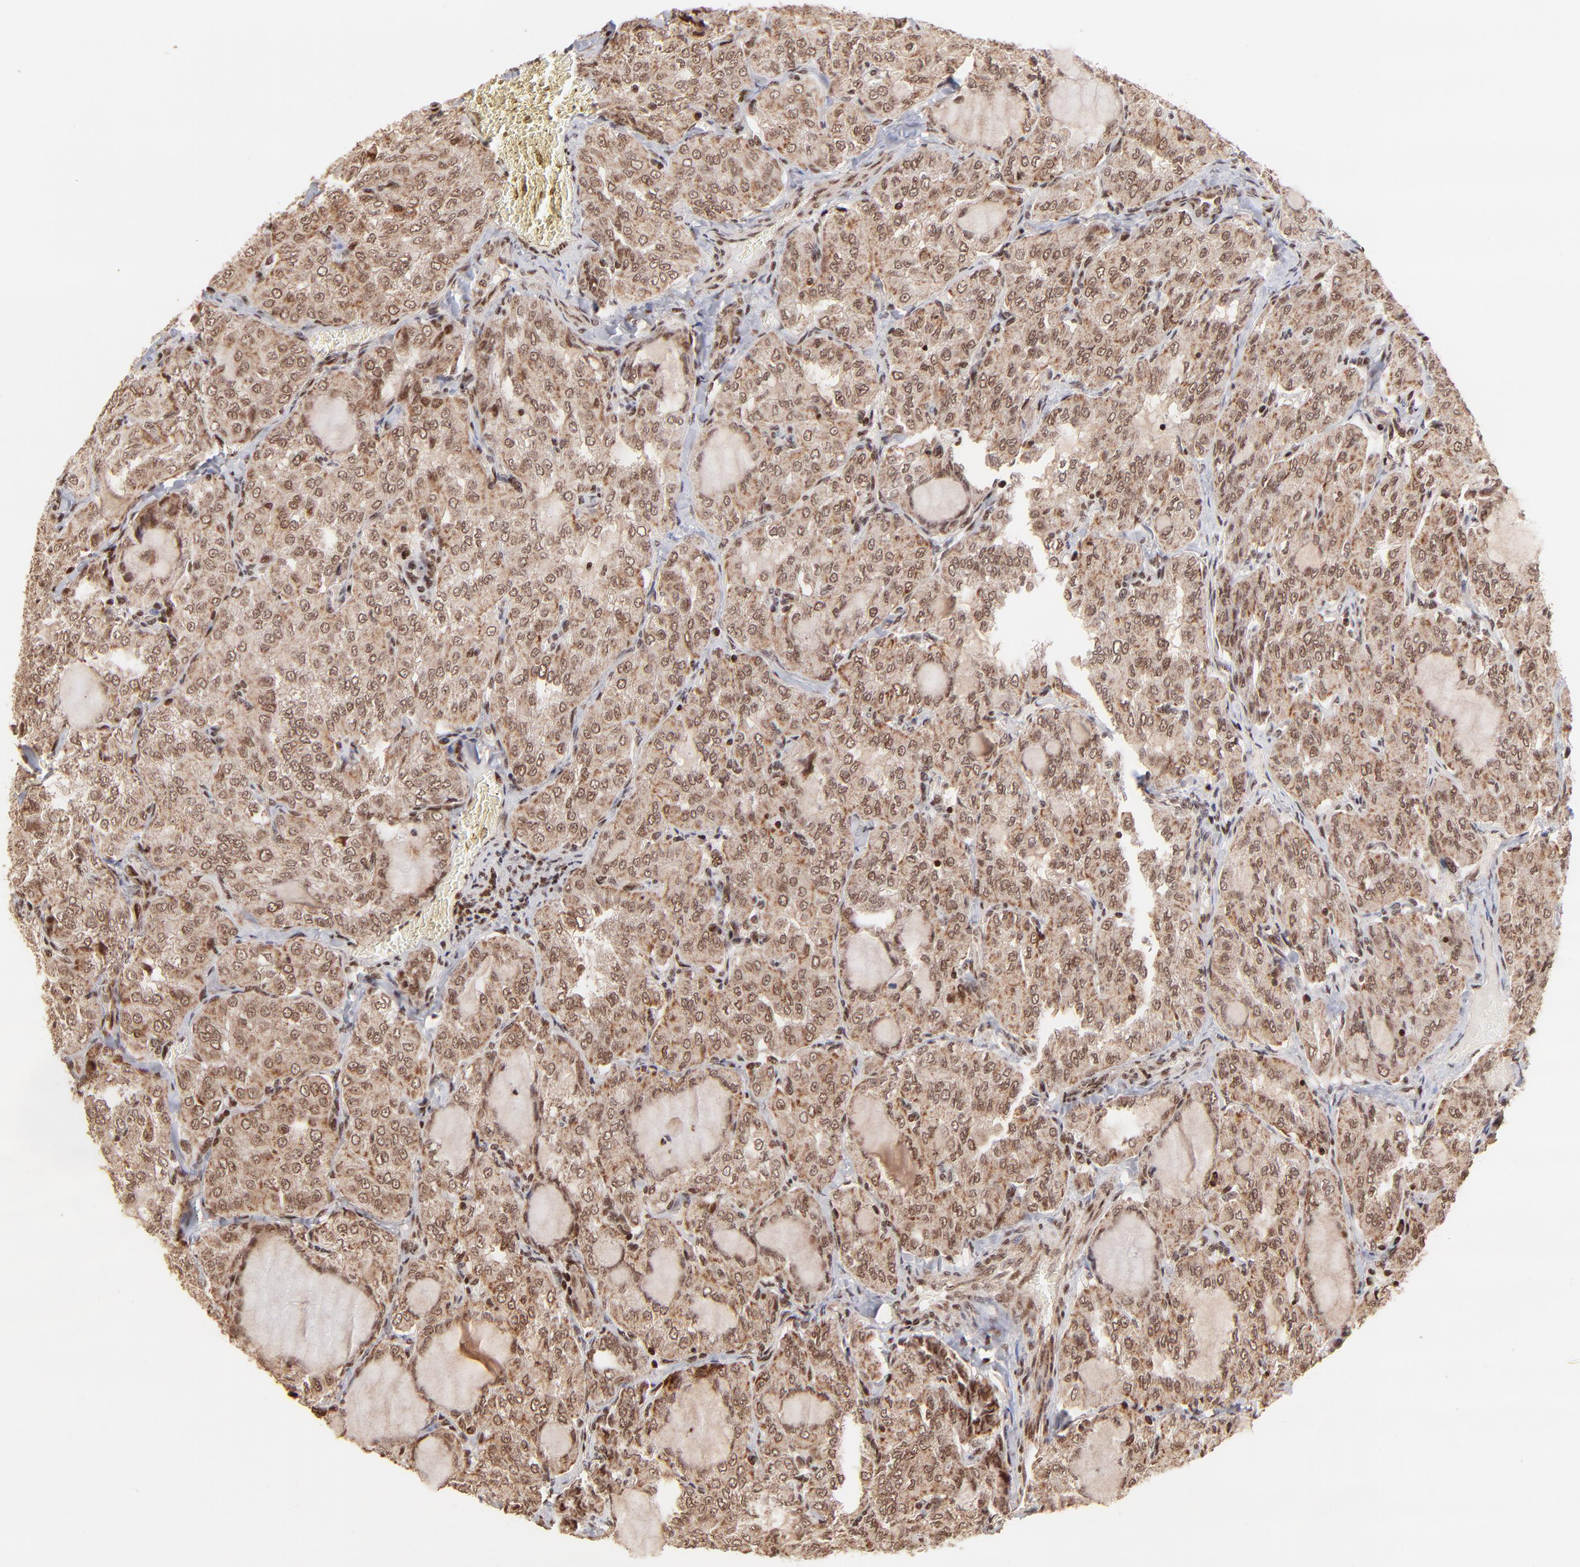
{"staining": {"intensity": "moderate", "quantity": ">75%", "location": "cytoplasmic/membranous"}, "tissue": "thyroid cancer", "cell_type": "Tumor cells", "image_type": "cancer", "snomed": [{"axis": "morphology", "description": "Papillary adenocarcinoma, NOS"}, {"axis": "topography", "description": "Thyroid gland"}], "caption": "Protein staining displays moderate cytoplasmic/membranous positivity in approximately >75% of tumor cells in papillary adenocarcinoma (thyroid). The protein of interest is shown in brown color, while the nuclei are stained blue.", "gene": "MED15", "patient": {"sex": "male", "age": 20}}